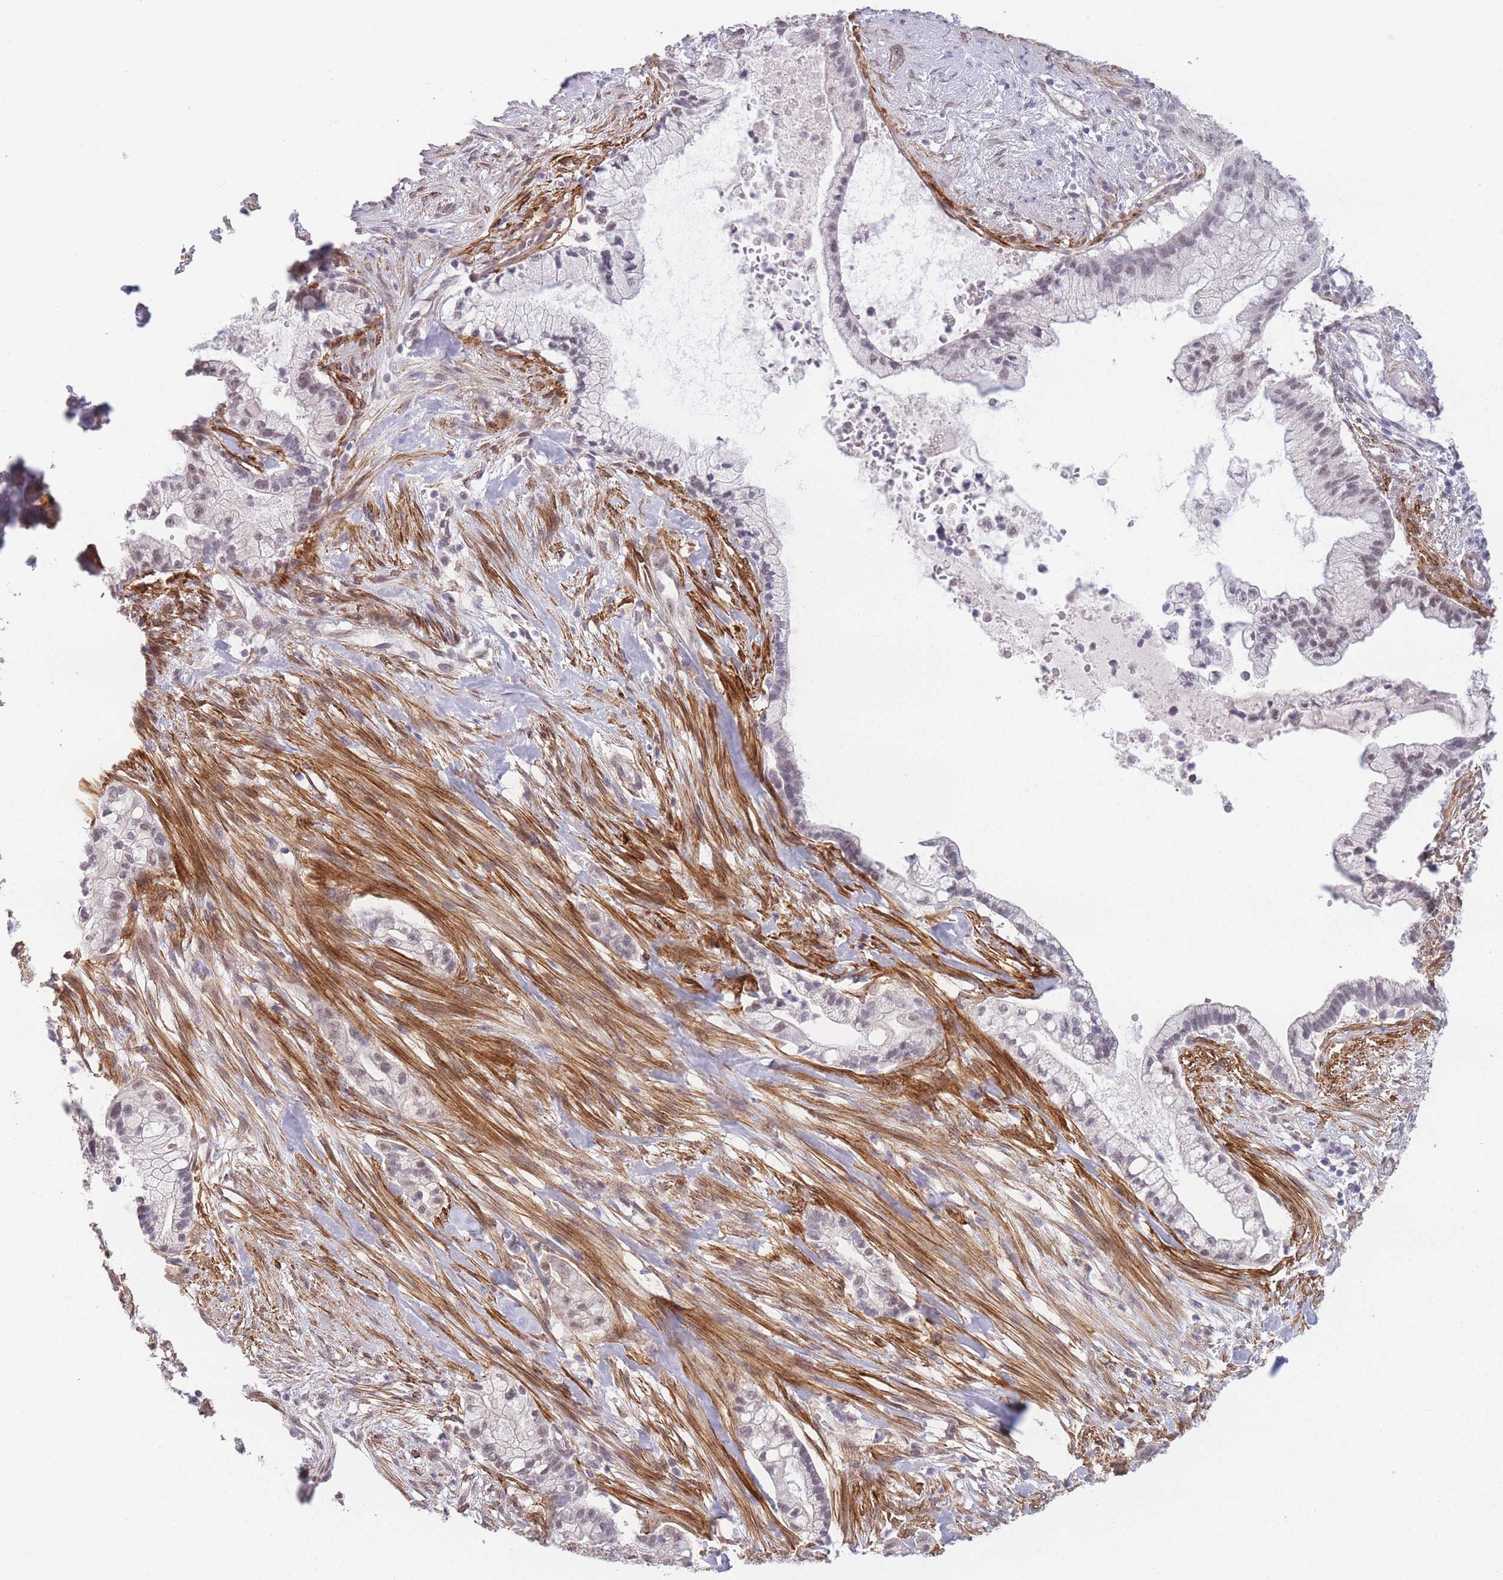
{"staining": {"intensity": "weak", "quantity": "<25%", "location": "nuclear"}, "tissue": "pancreatic cancer", "cell_type": "Tumor cells", "image_type": "cancer", "snomed": [{"axis": "morphology", "description": "Adenocarcinoma, NOS"}, {"axis": "topography", "description": "Pancreas"}], "caption": "High magnification brightfield microscopy of pancreatic cancer stained with DAB (3,3'-diaminobenzidine) (brown) and counterstained with hematoxylin (blue): tumor cells show no significant expression. Brightfield microscopy of immunohistochemistry (IHC) stained with DAB (3,3'-diaminobenzidine) (brown) and hematoxylin (blue), captured at high magnification.", "gene": "SIN3B", "patient": {"sex": "male", "age": 44}}